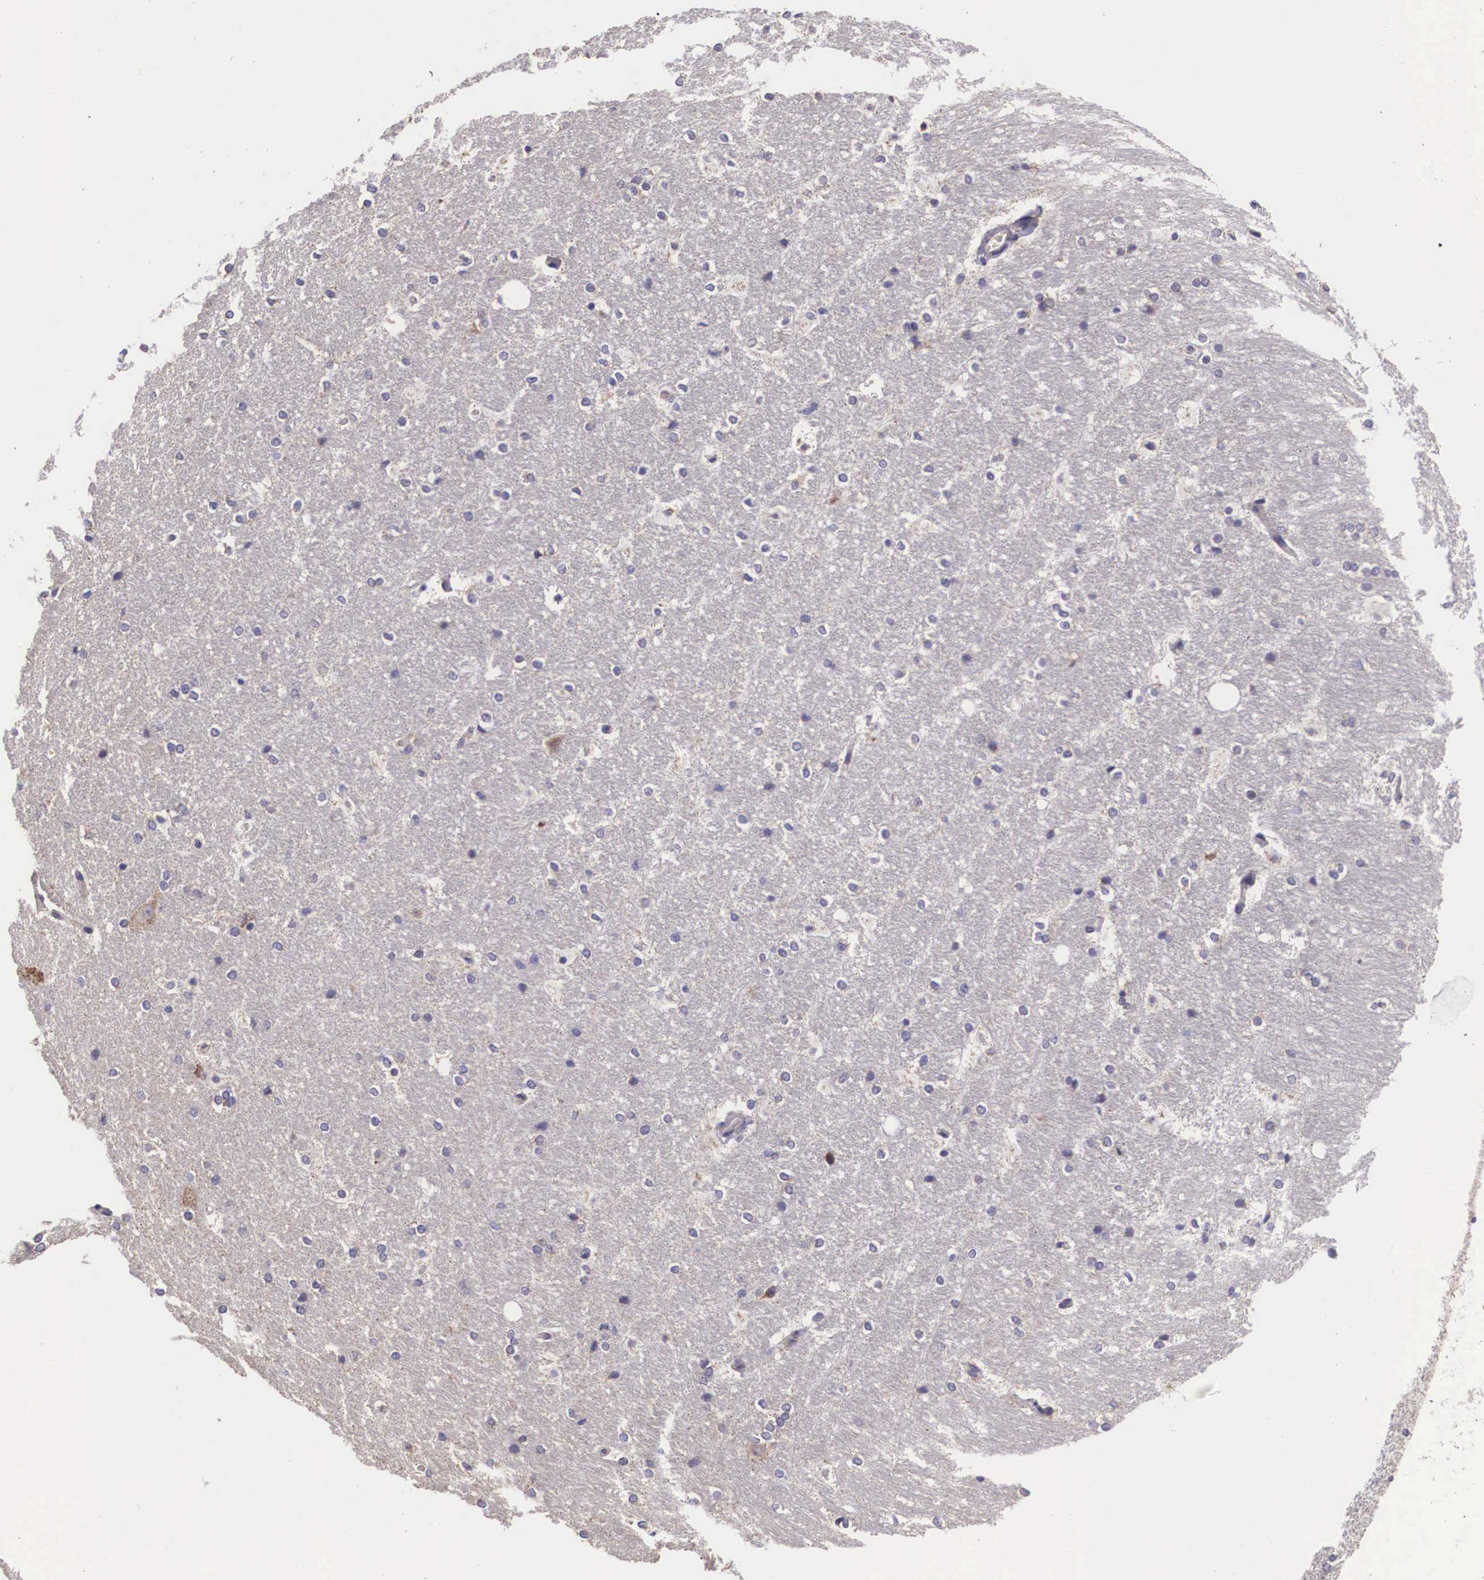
{"staining": {"intensity": "negative", "quantity": "none", "location": "none"}, "tissue": "hippocampus", "cell_type": "Glial cells", "image_type": "normal", "snomed": [{"axis": "morphology", "description": "Normal tissue, NOS"}, {"axis": "topography", "description": "Hippocampus"}], "caption": "Hippocampus was stained to show a protein in brown. There is no significant staining in glial cells. Nuclei are stained in blue.", "gene": "ARG2", "patient": {"sex": "female", "age": 19}}